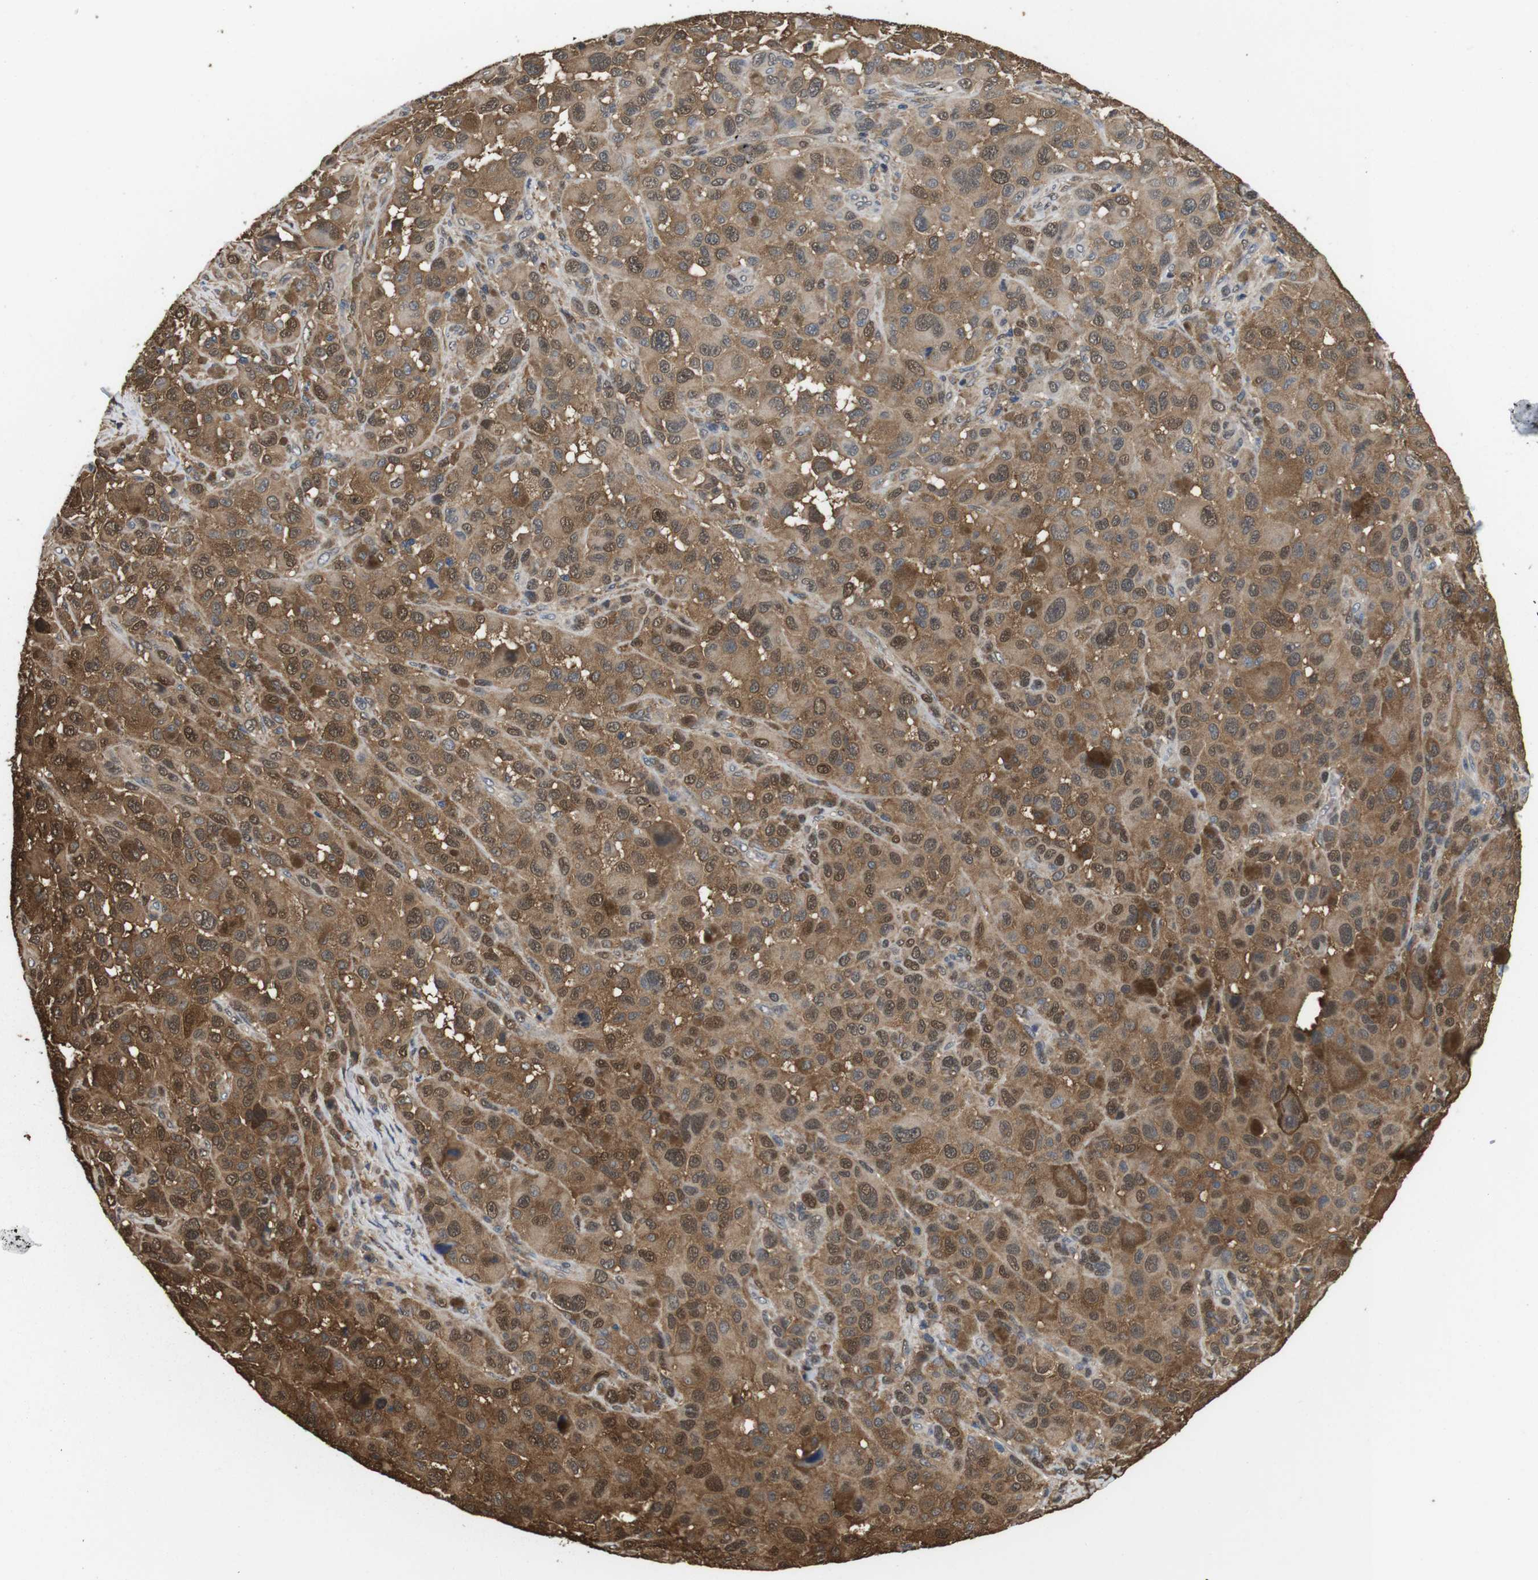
{"staining": {"intensity": "moderate", "quantity": ">75%", "location": "cytoplasmic/membranous,nuclear"}, "tissue": "melanoma", "cell_type": "Tumor cells", "image_type": "cancer", "snomed": [{"axis": "morphology", "description": "Malignant melanoma, NOS"}, {"axis": "topography", "description": "Skin"}], "caption": "Protein positivity by IHC shows moderate cytoplasmic/membranous and nuclear expression in approximately >75% of tumor cells in melanoma.", "gene": "LDHA", "patient": {"sex": "male", "age": 96}}